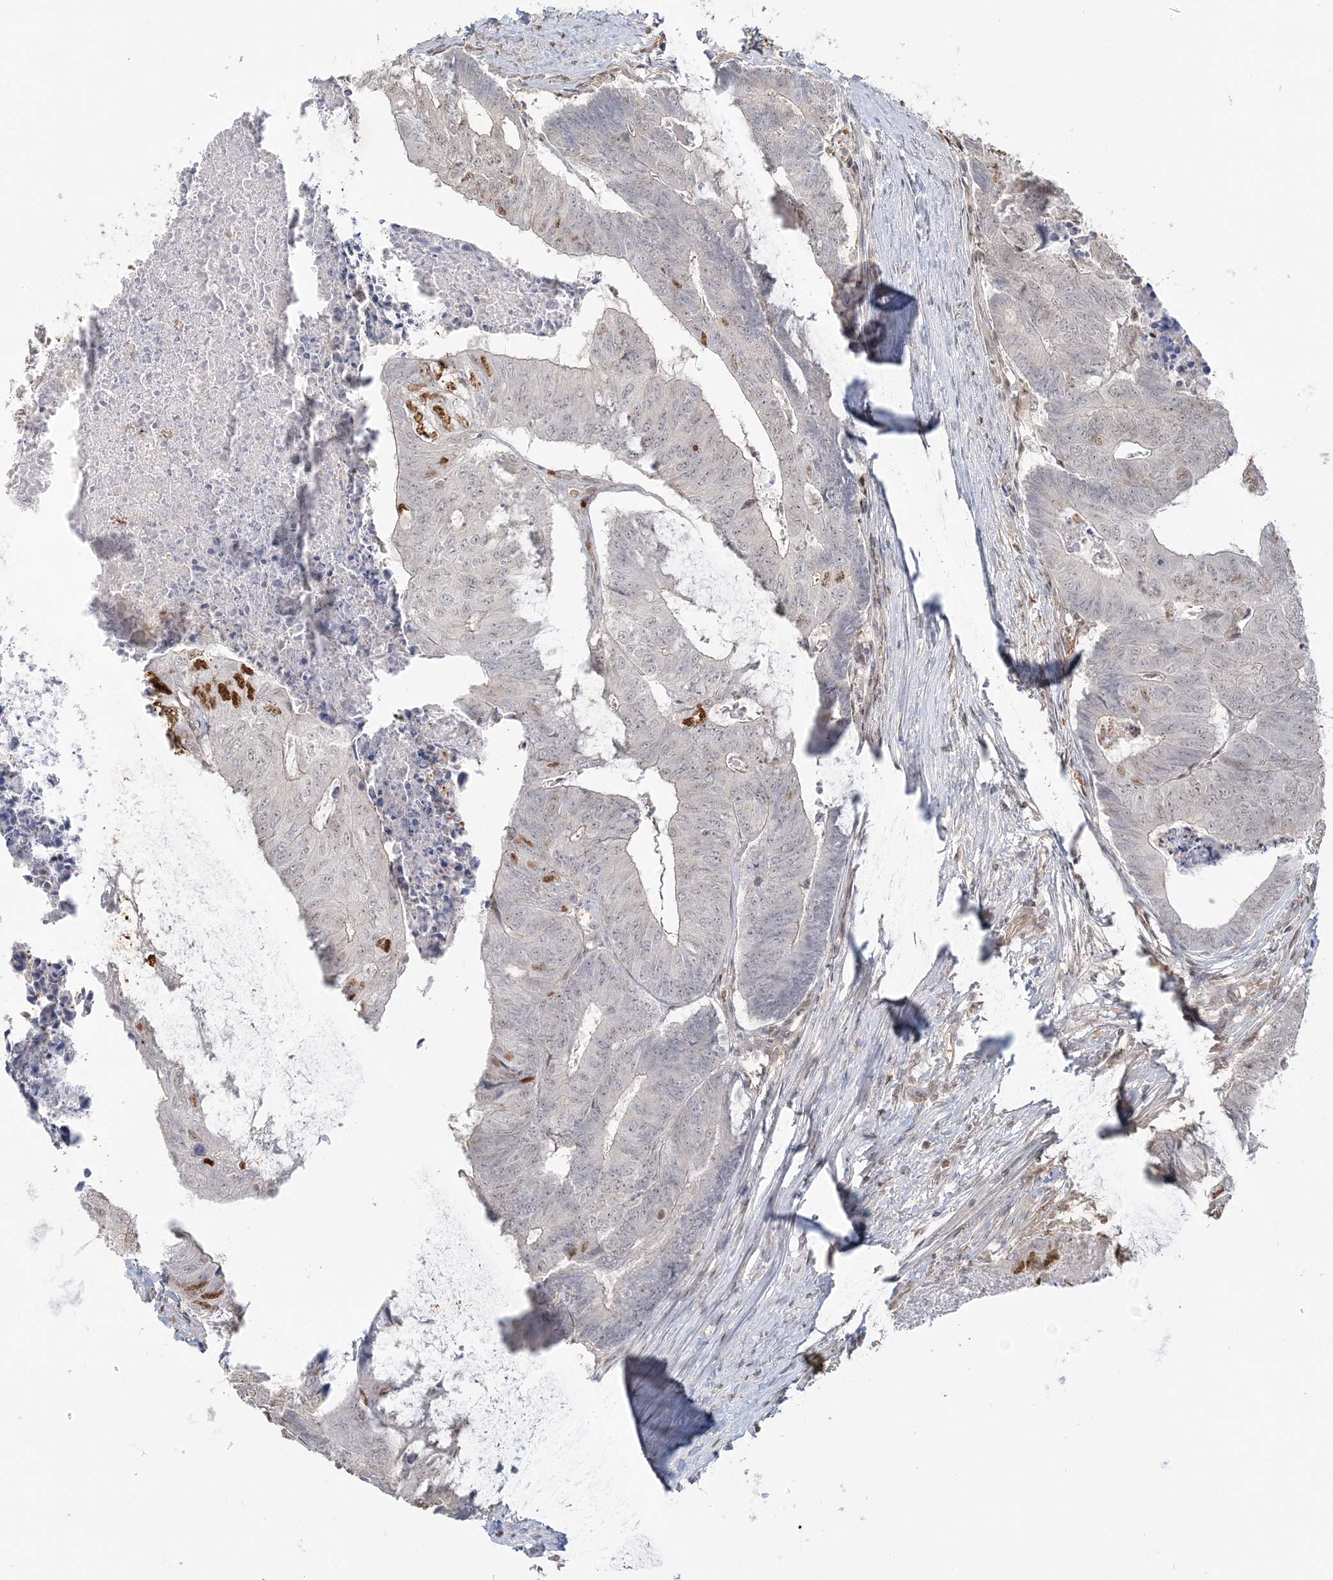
{"staining": {"intensity": "strong", "quantity": "<25%", "location": "nuclear"}, "tissue": "colorectal cancer", "cell_type": "Tumor cells", "image_type": "cancer", "snomed": [{"axis": "morphology", "description": "Adenocarcinoma, NOS"}, {"axis": "topography", "description": "Colon"}], "caption": "Immunohistochemistry histopathology image of human adenocarcinoma (colorectal) stained for a protein (brown), which displays medium levels of strong nuclear expression in about <25% of tumor cells.", "gene": "SUMO2", "patient": {"sex": "female", "age": 67}}